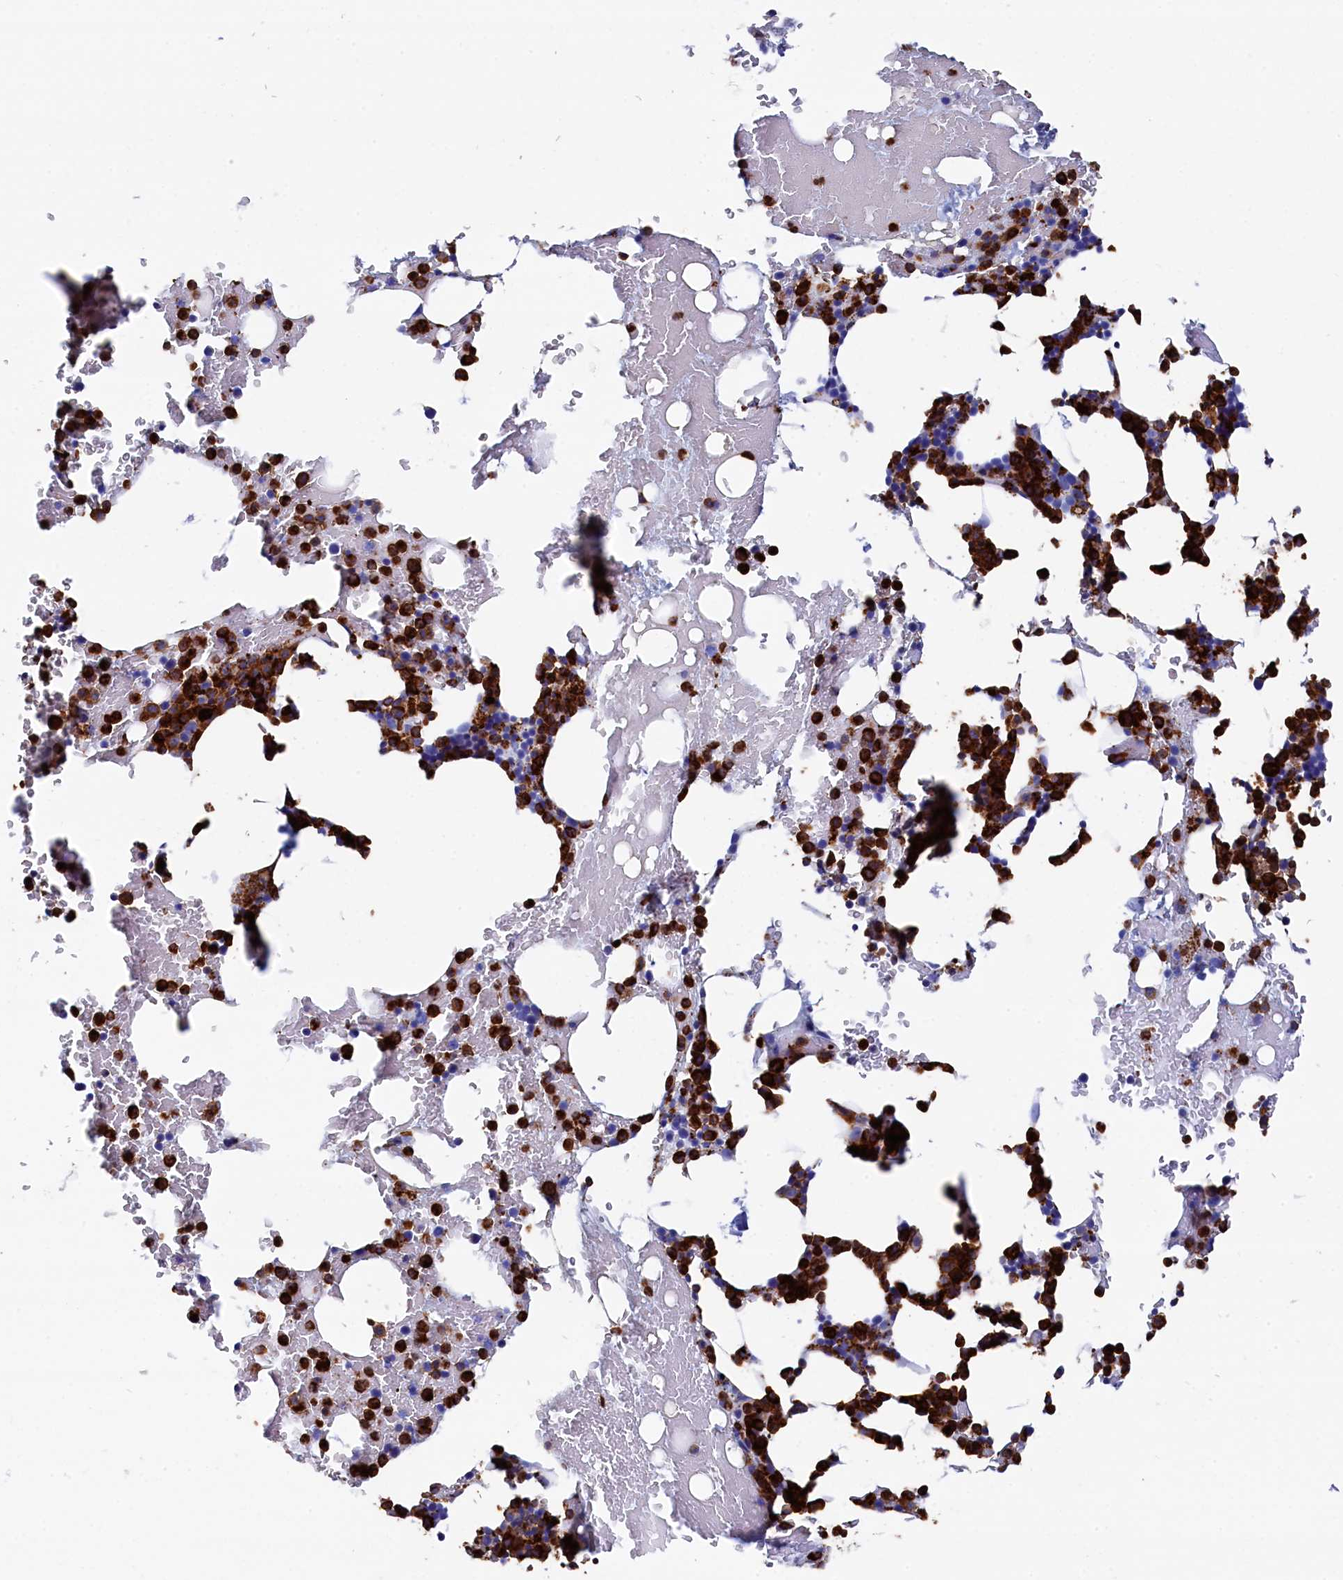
{"staining": {"intensity": "strong", "quantity": ">75%", "location": "cytoplasmic/membranous"}, "tissue": "bone marrow", "cell_type": "Hematopoietic cells", "image_type": "normal", "snomed": [{"axis": "morphology", "description": "Normal tissue, NOS"}, {"axis": "morphology", "description": "Inflammation, NOS"}, {"axis": "topography", "description": "Bone marrow"}], "caption": "Hematopoietic cells display high levels of strong cytoplasmic/membranous expression in about >75% of cells in unremarkable bone marrow.", "gene": "PLAC8", "patient": {"sex": "male", "age": 41}}